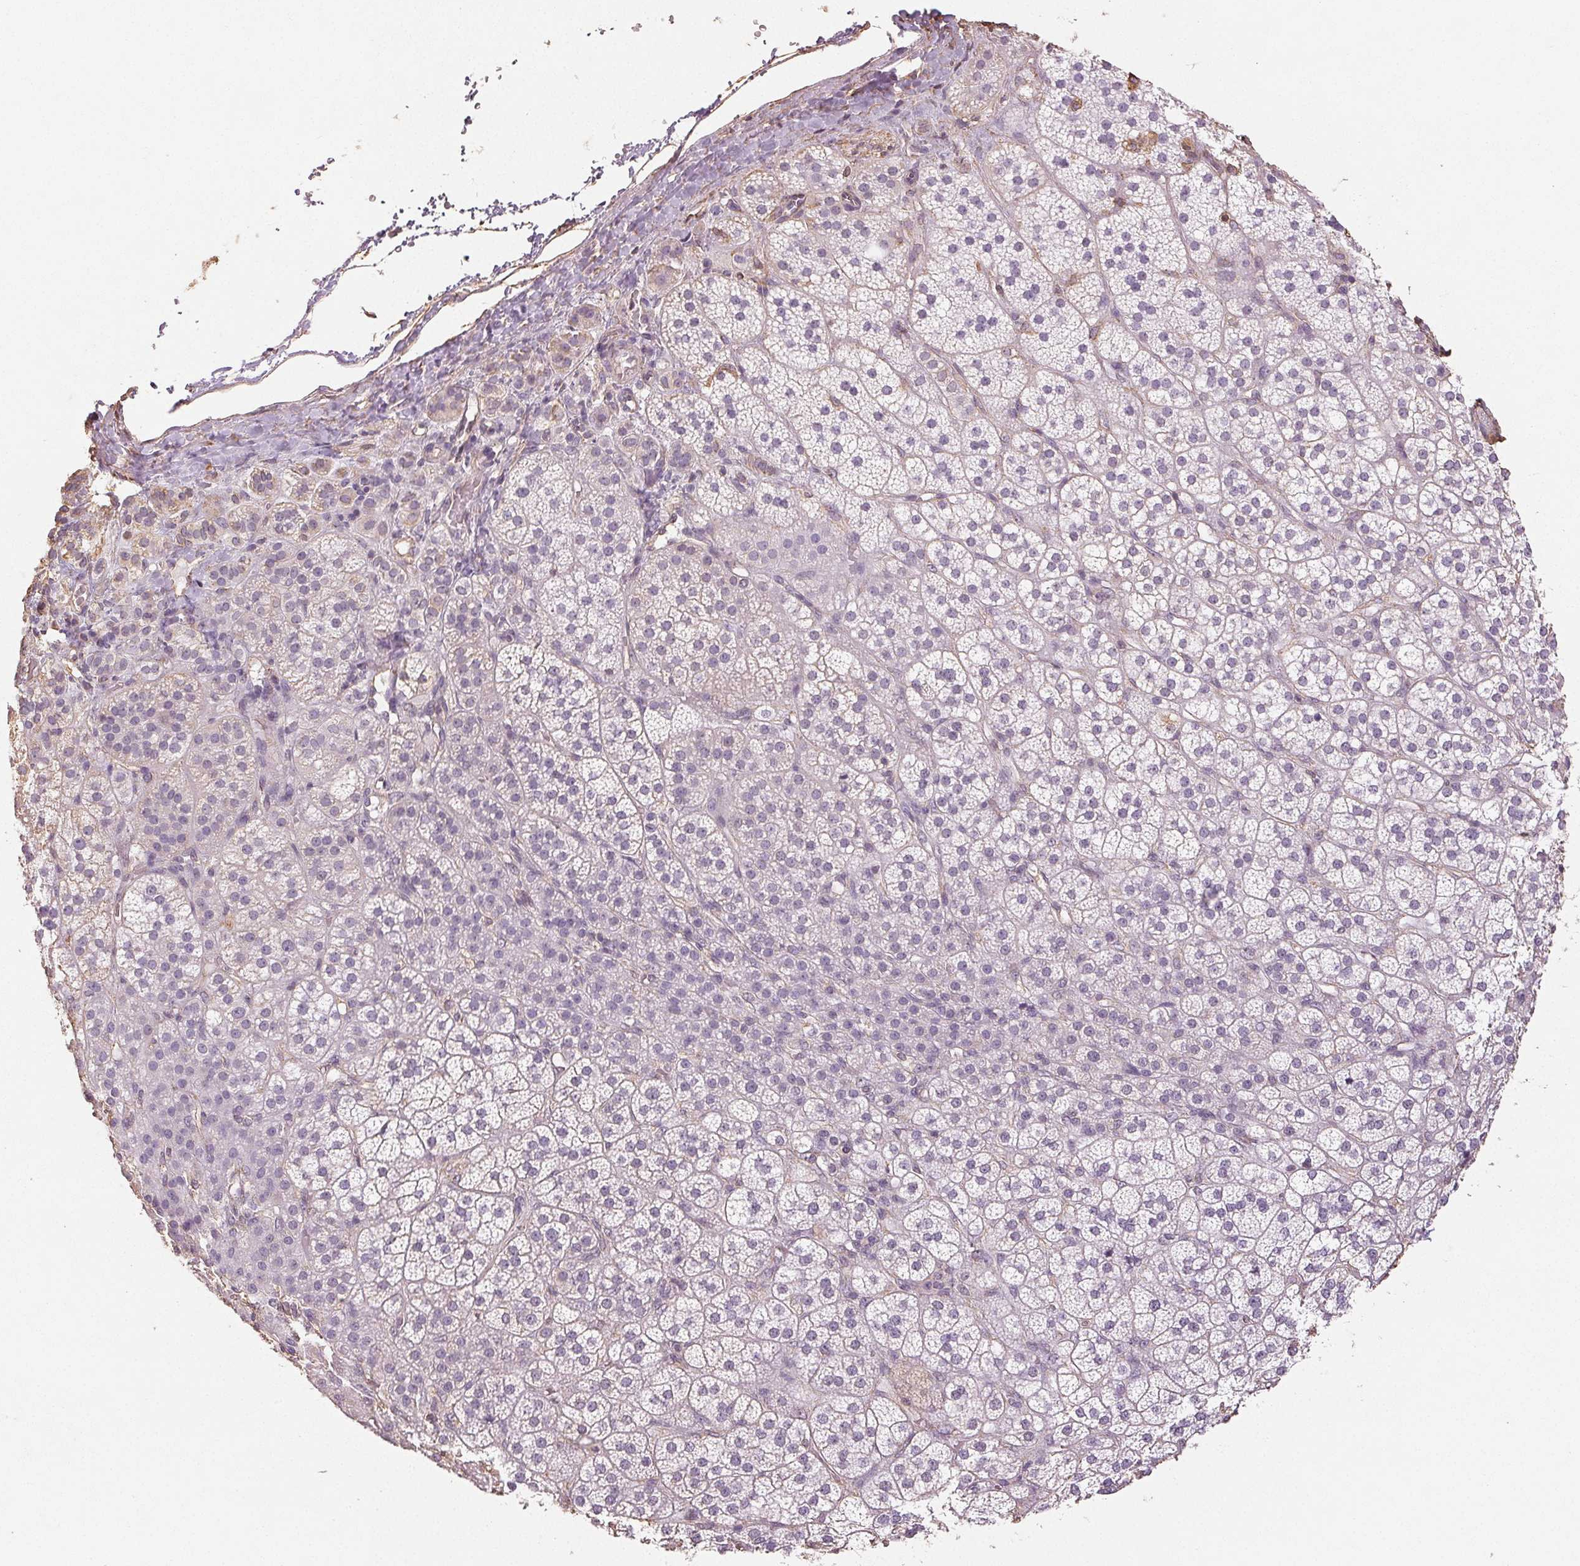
{"staining": {"intensity": "negative", "quantity": "none", "location": "none"}, "tissue": "adrenal gland", "cell_type": "Glandular cells", "image_type": "normal", "snomed": [{"axis": "morphology", "description": "Normal tissue, NOS"}, {"axis": "topography", "description": "Adrenal gland"}], "caption": "This is an immunohistochemistry (IHC) histopathology image of normal human adrenal gland. There is no staining in glandular cells.", "gene": "COL7A1", "patient": {"sex": "female", "age": 60}}